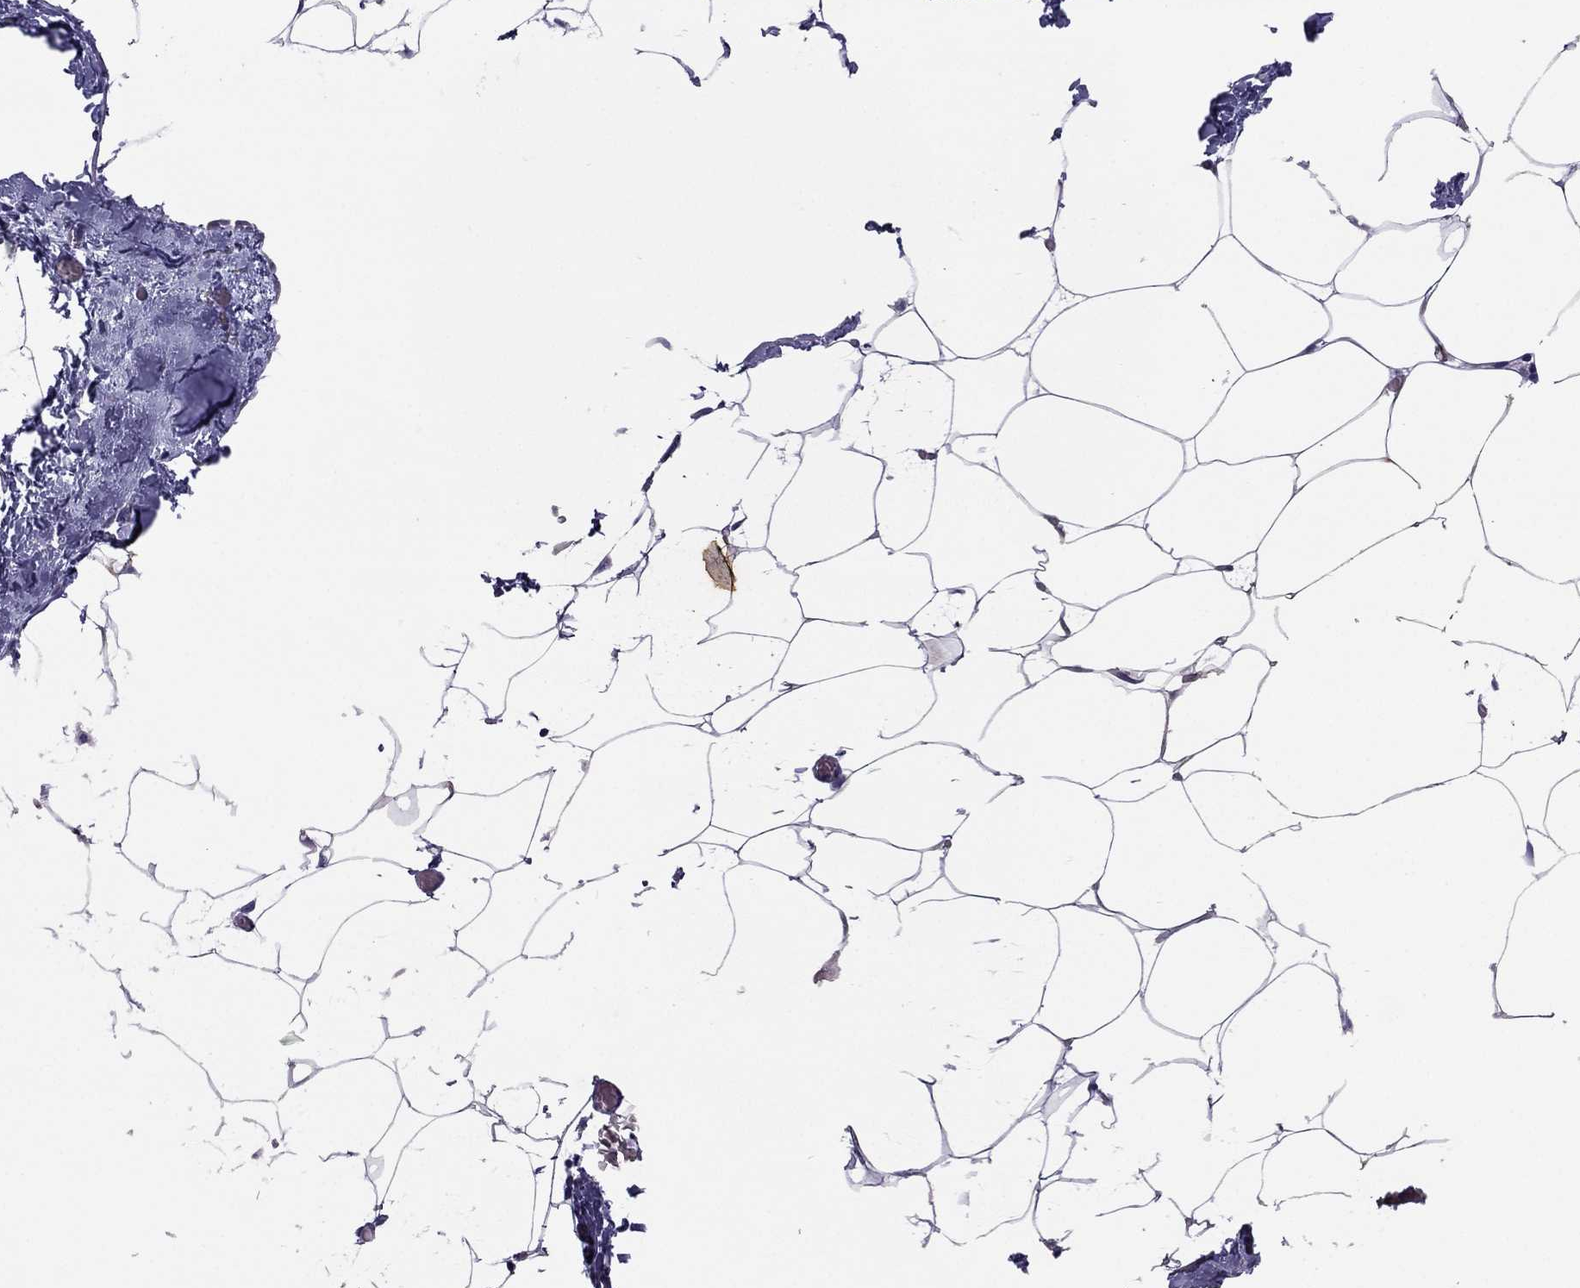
{"staining": {"intensity": "negative", "quantity": "none", "location": "none"}, "tissue": "adipose tissue", "cell_type": "Adipocytes", "image_type": "normal", "snomed": [{"axis": "morphology", "description": "Normal tissue, NOS"}, {"axis": "topography", "description": "Adipose tissue"}], "caption": "A high-resolution image shows IHC staining of unremarkable adipose tissue, which displays no significant staining in adipocytes.", "gene": "MAEL", "patient": {"sex": "male", "age": 57}}